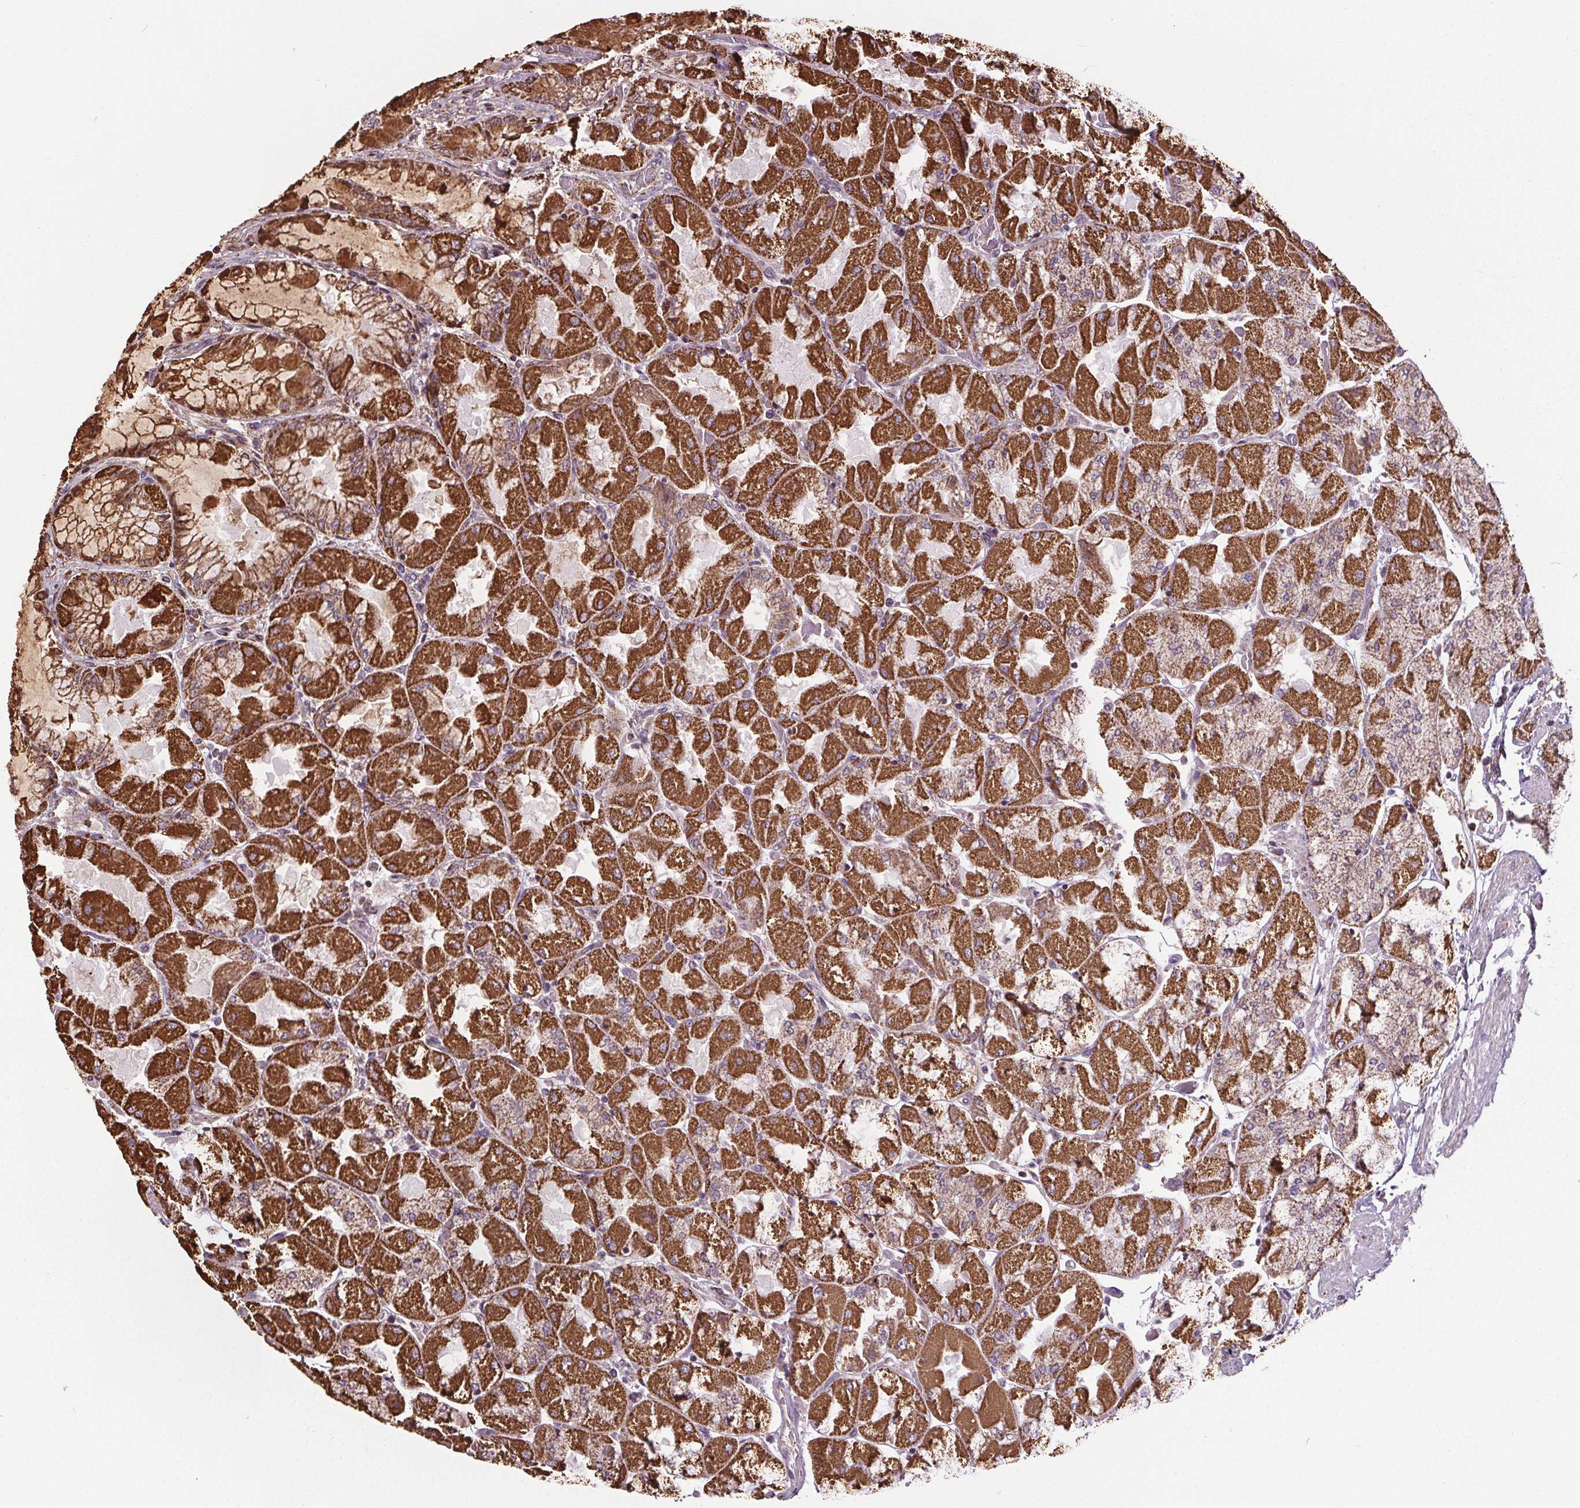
{"staining": {"intensity": "strong", "quantity": ">75%", "location": "cytoplasmic/membranous"}, "tissue": "stomach", "cell_type": "Glandular cells", "image_type": "normal", "snomed": [{"axis": "morphology", "description": "Normal tissue, NOS"}, {"axis": "topography", "description": "Stomach"}], "caption": "A brown stain highlights strong cytoplasmic/membranous expression of a protein in glandular cells of normal stomach. The staining was performed using DAB (3,3'-diaminobenzidine), with brown indicating positive protein expression. Nuclei are stained blue with hematoxylin.", "gene": "ZNF548", "patient": {"sex": "female", "age": 61}}